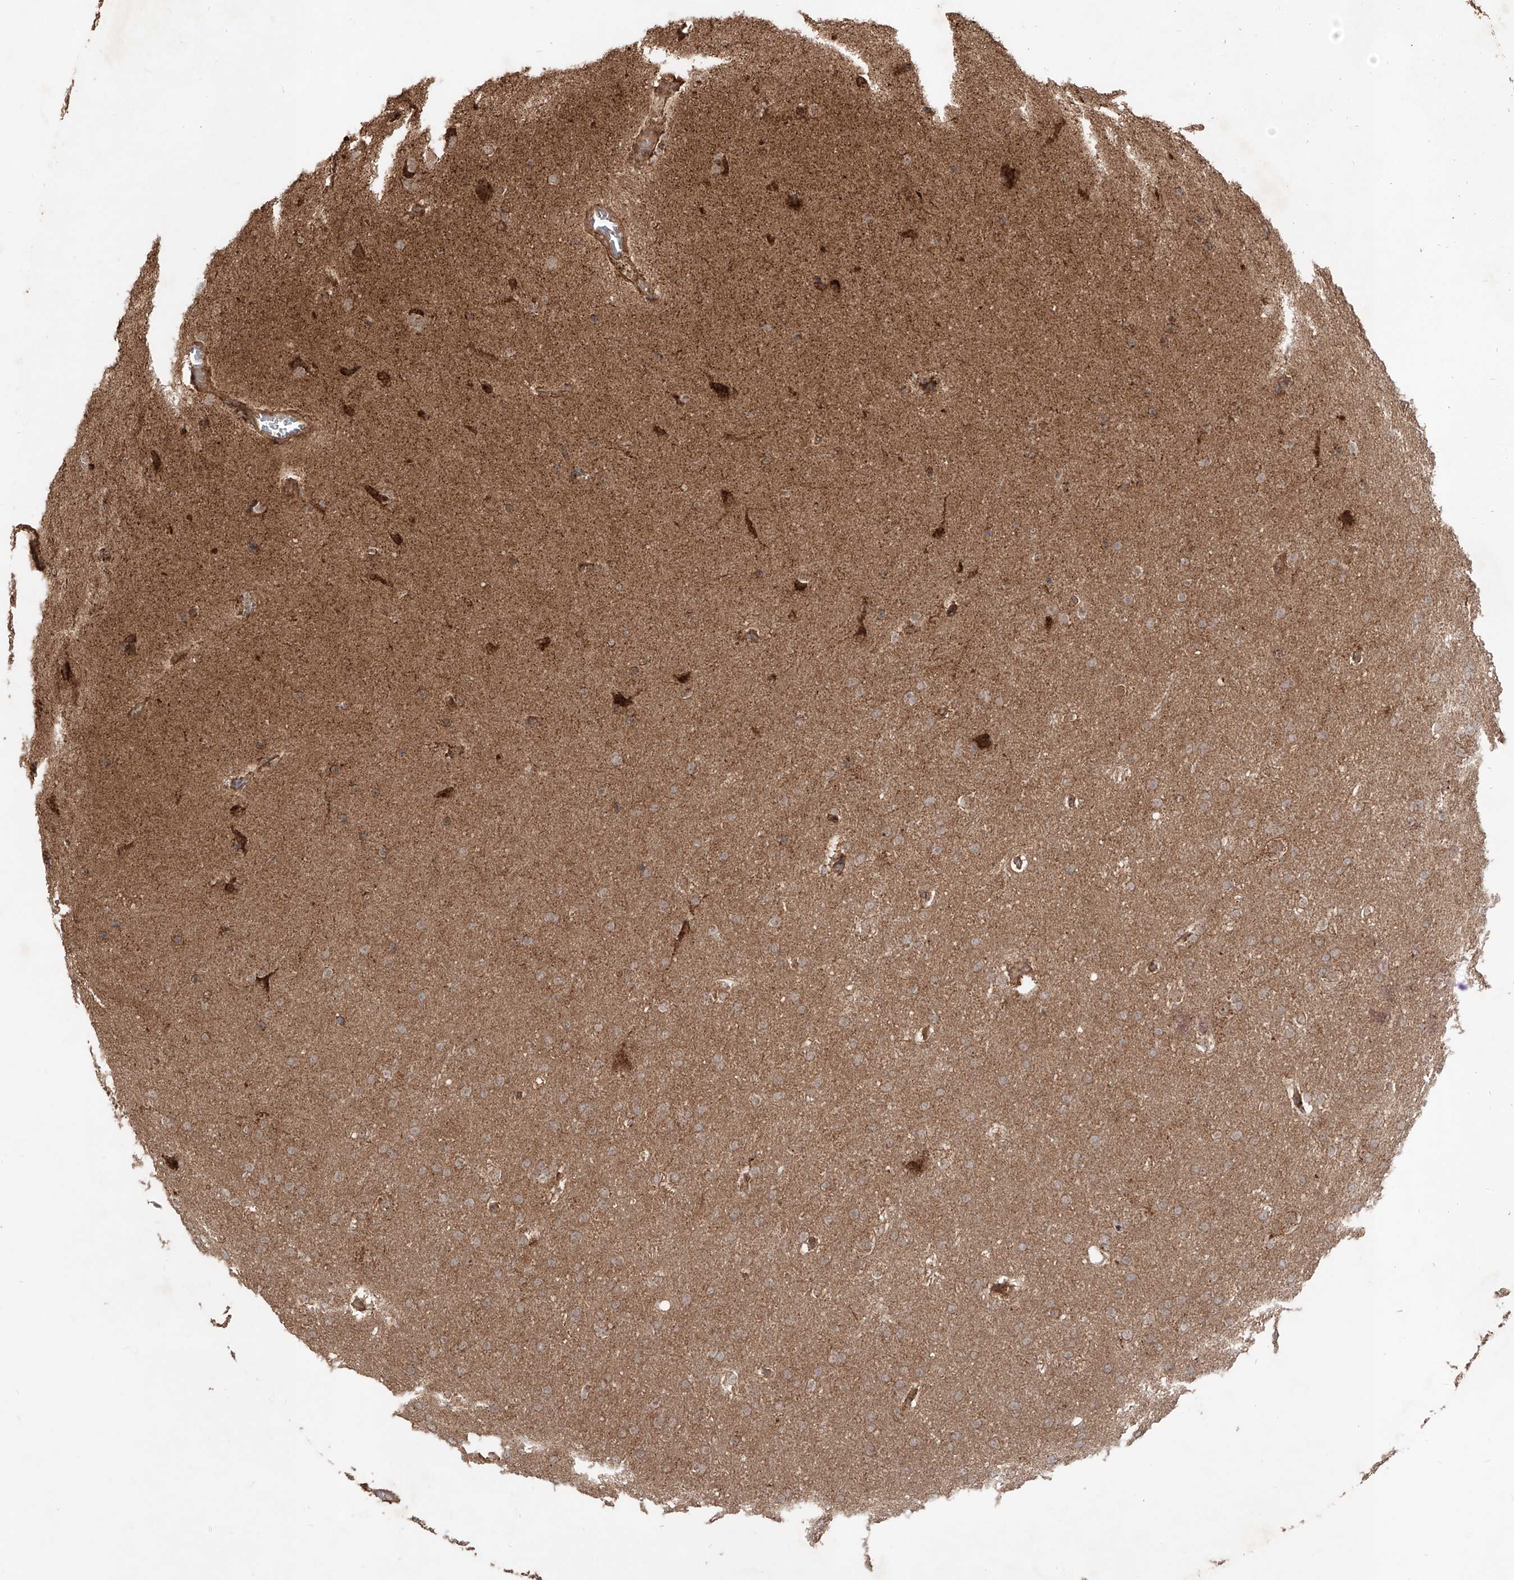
{"staining": {"intensity": "moderate", "quantity": ">75%", "location": "cytoplasmic/membranous"}, "tissue": "glioma", "cell_type": "Tumor cells", "image_type": "cancer", "snomed": [{"axis": "morphology", "description": "Glioma, malignant, Low grade"}, {"axis": "topography", "description": "Brain"}], "caption": "Immunohistochemical staining of human glioma shows moderate cytoplasmic/membranous protein expression in about >75% of tumor cells.", "gene": "AIM2", "patient": {"sex": "female", "age": 37}}